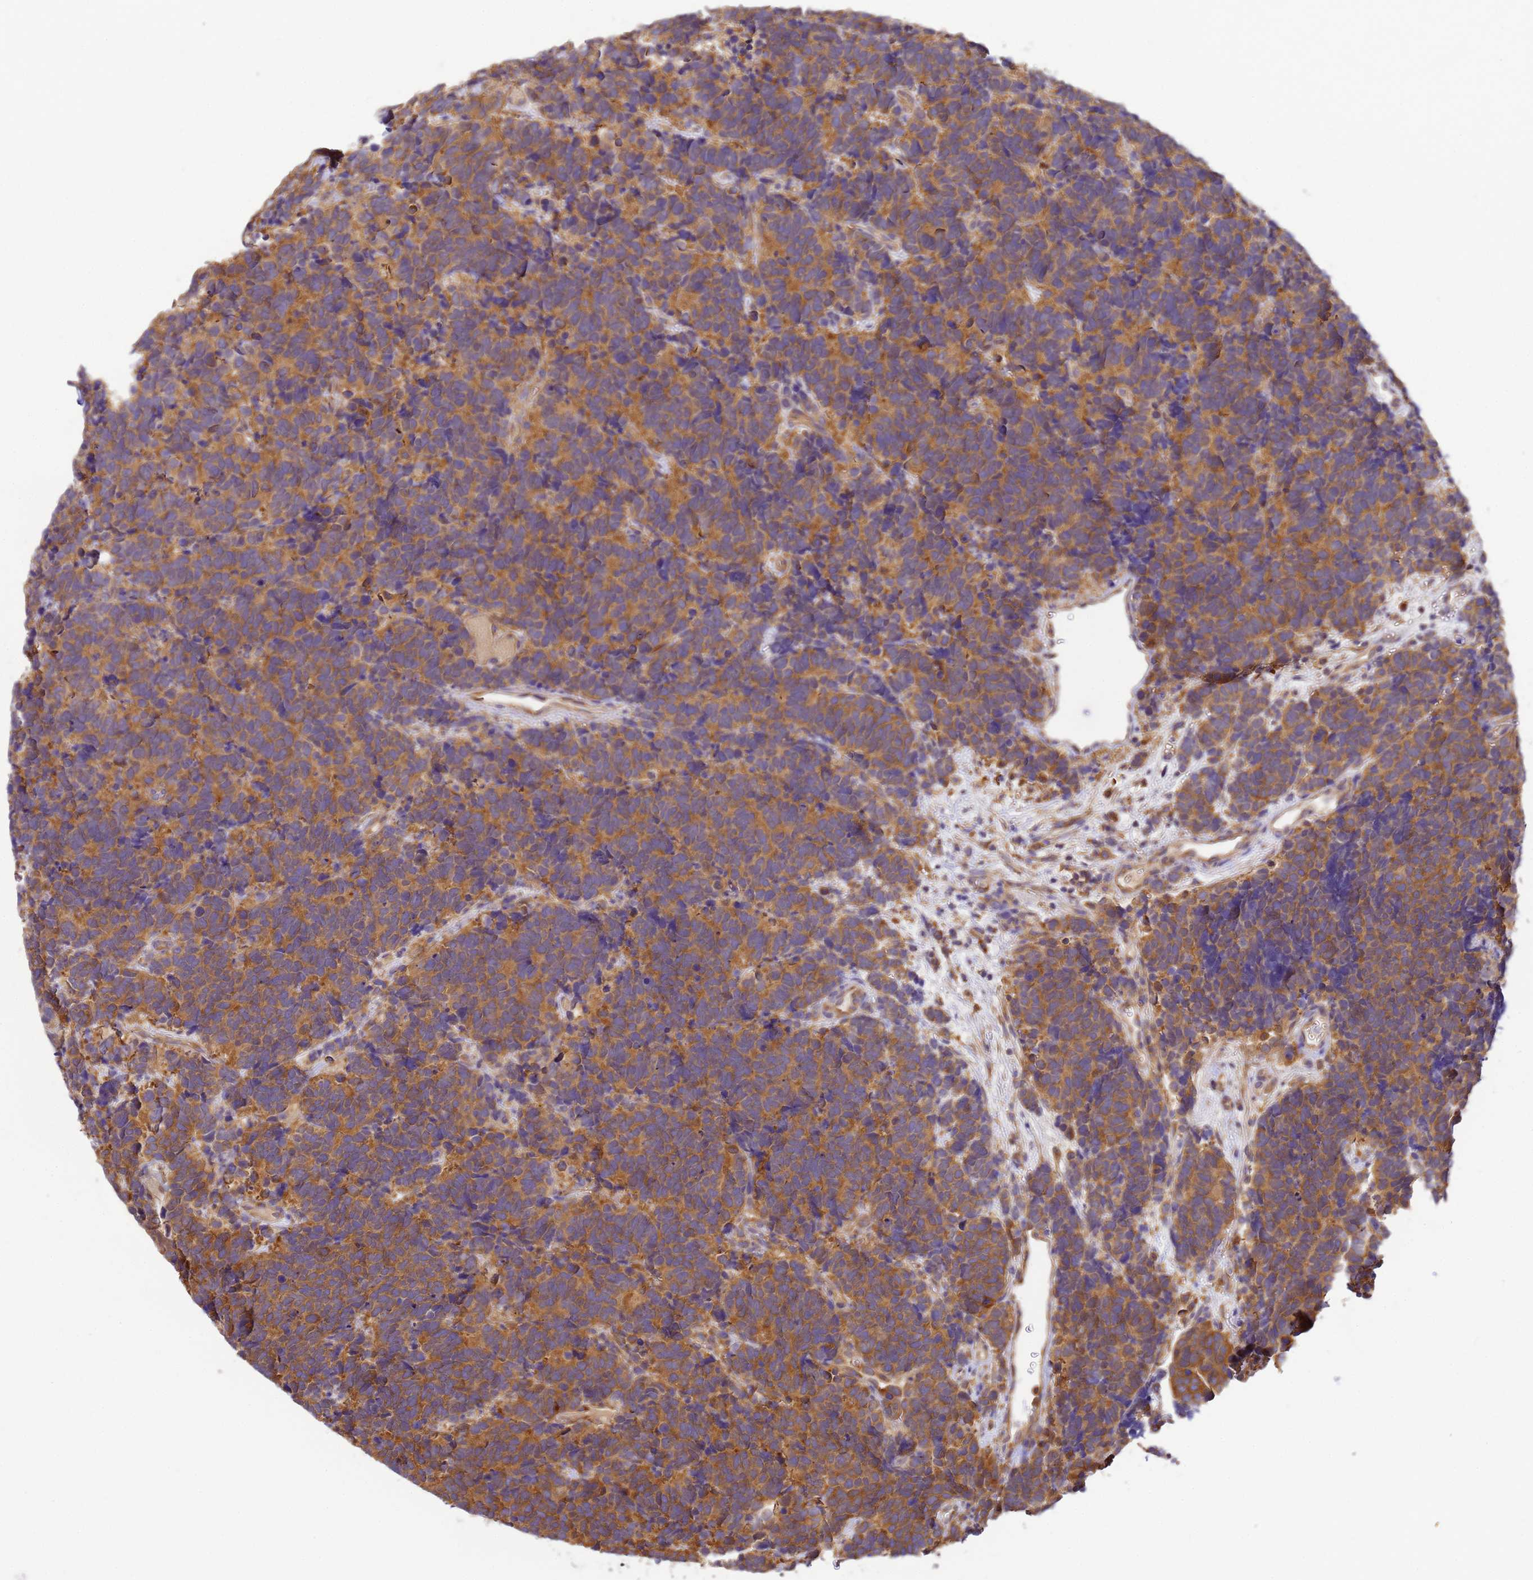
{"staining": {"intensity": "moderate", "quantity": ">75%", "location": "cytoplasmic/membranous"}, "tissue": "carcinoid", "cell_type": "Tumor cells", "image_type": "cancer", "snomed": [{"axis": "morphology", "description": "Carcinoma, NOS"}, {"axis": "morphology", "description": "Carcinoid, malignant, NOS"}, {"axis": "topography", "description": "Urinary bladder"}], "caption": "Protein staining of carcinoma tissue reveals moderate cytoplasmic/membranous expression in about >75% of tumor cells.", "gene": "NARS1", "patient": {"sex": "male", "age": 57}}